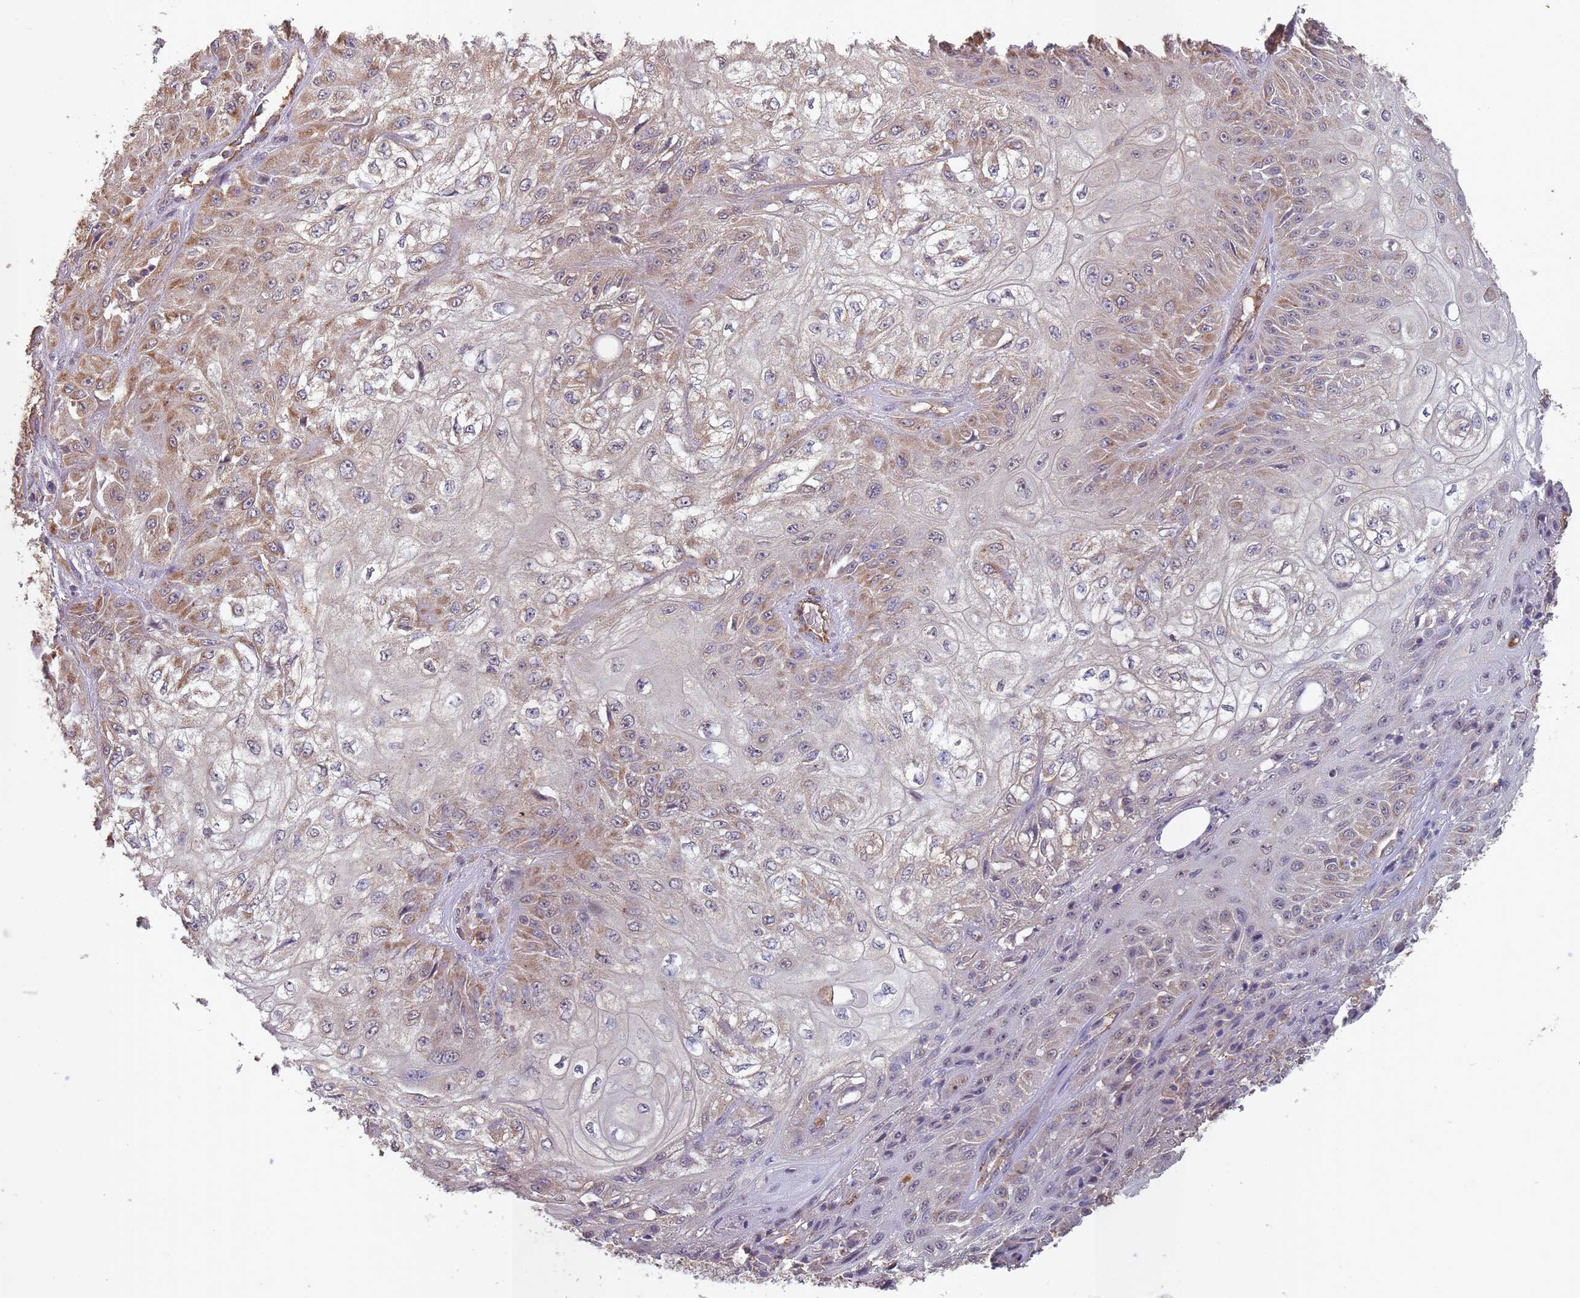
{"staining": {"intensity": "moderate", "quantity": "25%-75%", "location": "cytoplasmic/membranous"}, "tissue": "skin cancer", "cell_type": "Tumor cells", "image_type": "cancer", "snomed": [{"axis": "morphology", "description": "Squamous cell carcinoma, NOS"}, {"axis": "morphology", "description": "Squamous cell carcinoma, metastatic, NOS"}, {"axis": "topography", "description": "Skin"}, {"axis": "topography", "description": "Lymph node"}], "caption": "Skin cancer (squamous cell carcinoma) tissue exhibits moderate cytoplasmic/membranous staining in approximately 25%-75% of tumor cells (Brightfield microscopy of DAB IHC at high magnification).", "gene": "SANBR", "patient": {"sex": "male", "age": 75}}